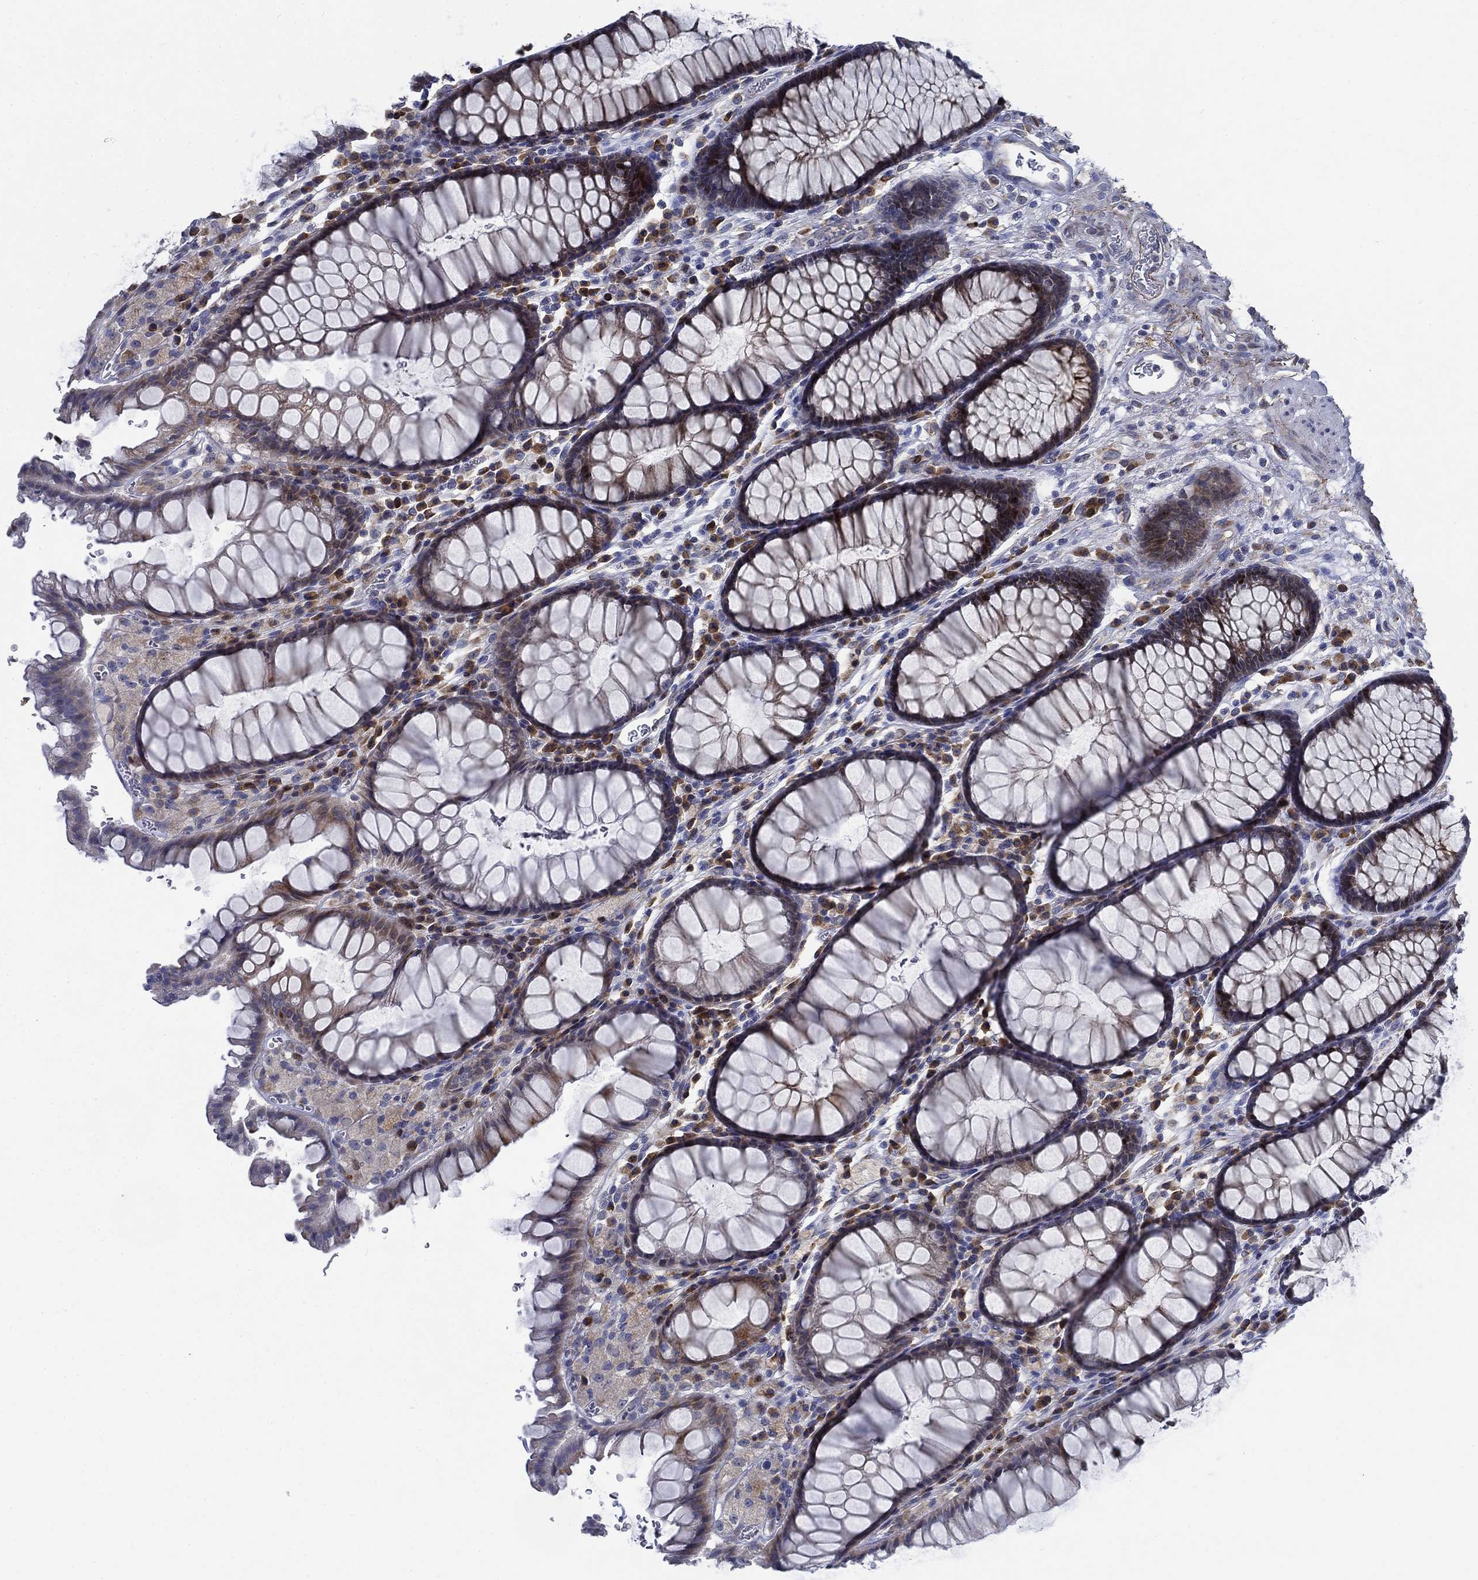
{"staining": {"intensity": "moderate", "quantity": ">75%", "location": "cytoplasmic/membranous"}, "tissue": "rectum", "cell_type": "Glandular cells", "image_type": "normal", "snomed": [{"axis": "morphology", "description": "Normal tissue, NOS"}, {"axis": "topography", "description": "Rectum"}], "caption": "Protein expression analysis of normal human rectum reveals moderate cytoplasmic/membranous staining in about >75% of glandular cells.", "gene": "MMP24", "patient": {"sex": "female", "age": 68}}